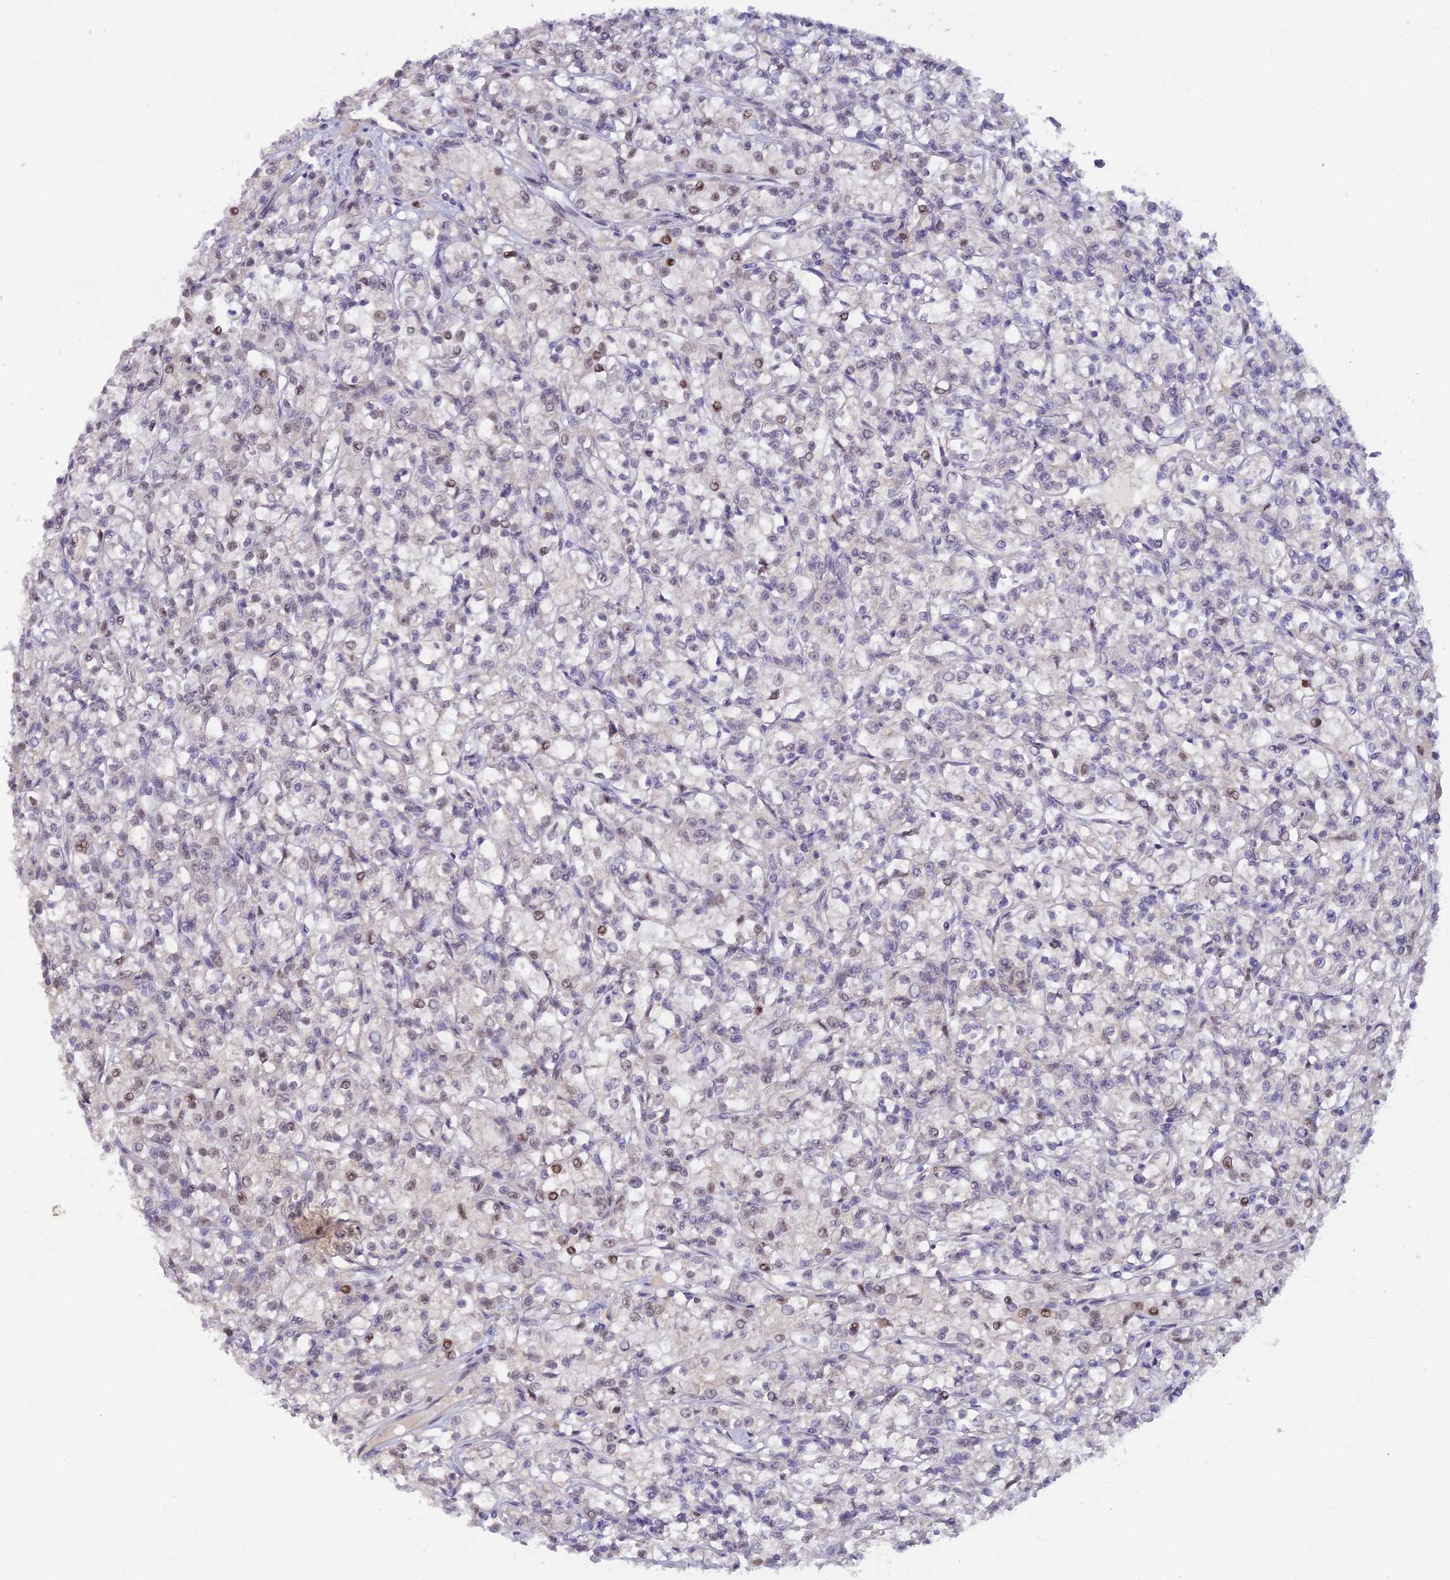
{"staining": {"intensity": "weak", "quantity": "25%-75%", "location": "nuclear"}, "tissue": "renal cancer", "cell_type": "Tumor cells", "image_type": "cancer", "snomed": [{"axis": "morphology", "description": "Adenocarcinoma, NOS"}, {"axis": "topography", "description": "Kidney"}], "caption": "Immunohistochemical staining of renal cancer displays low levels of weak nuclear expression in approximately 25%-75% of tumor cells. Using DAB (3,3'-diaminobenzidine) (brown) and hematoxylin (blue) stains, captured at high magnification using brightfield microscopy.", "gene": "FASTKD5", "patient": {"sex": "female", "age": 59}}